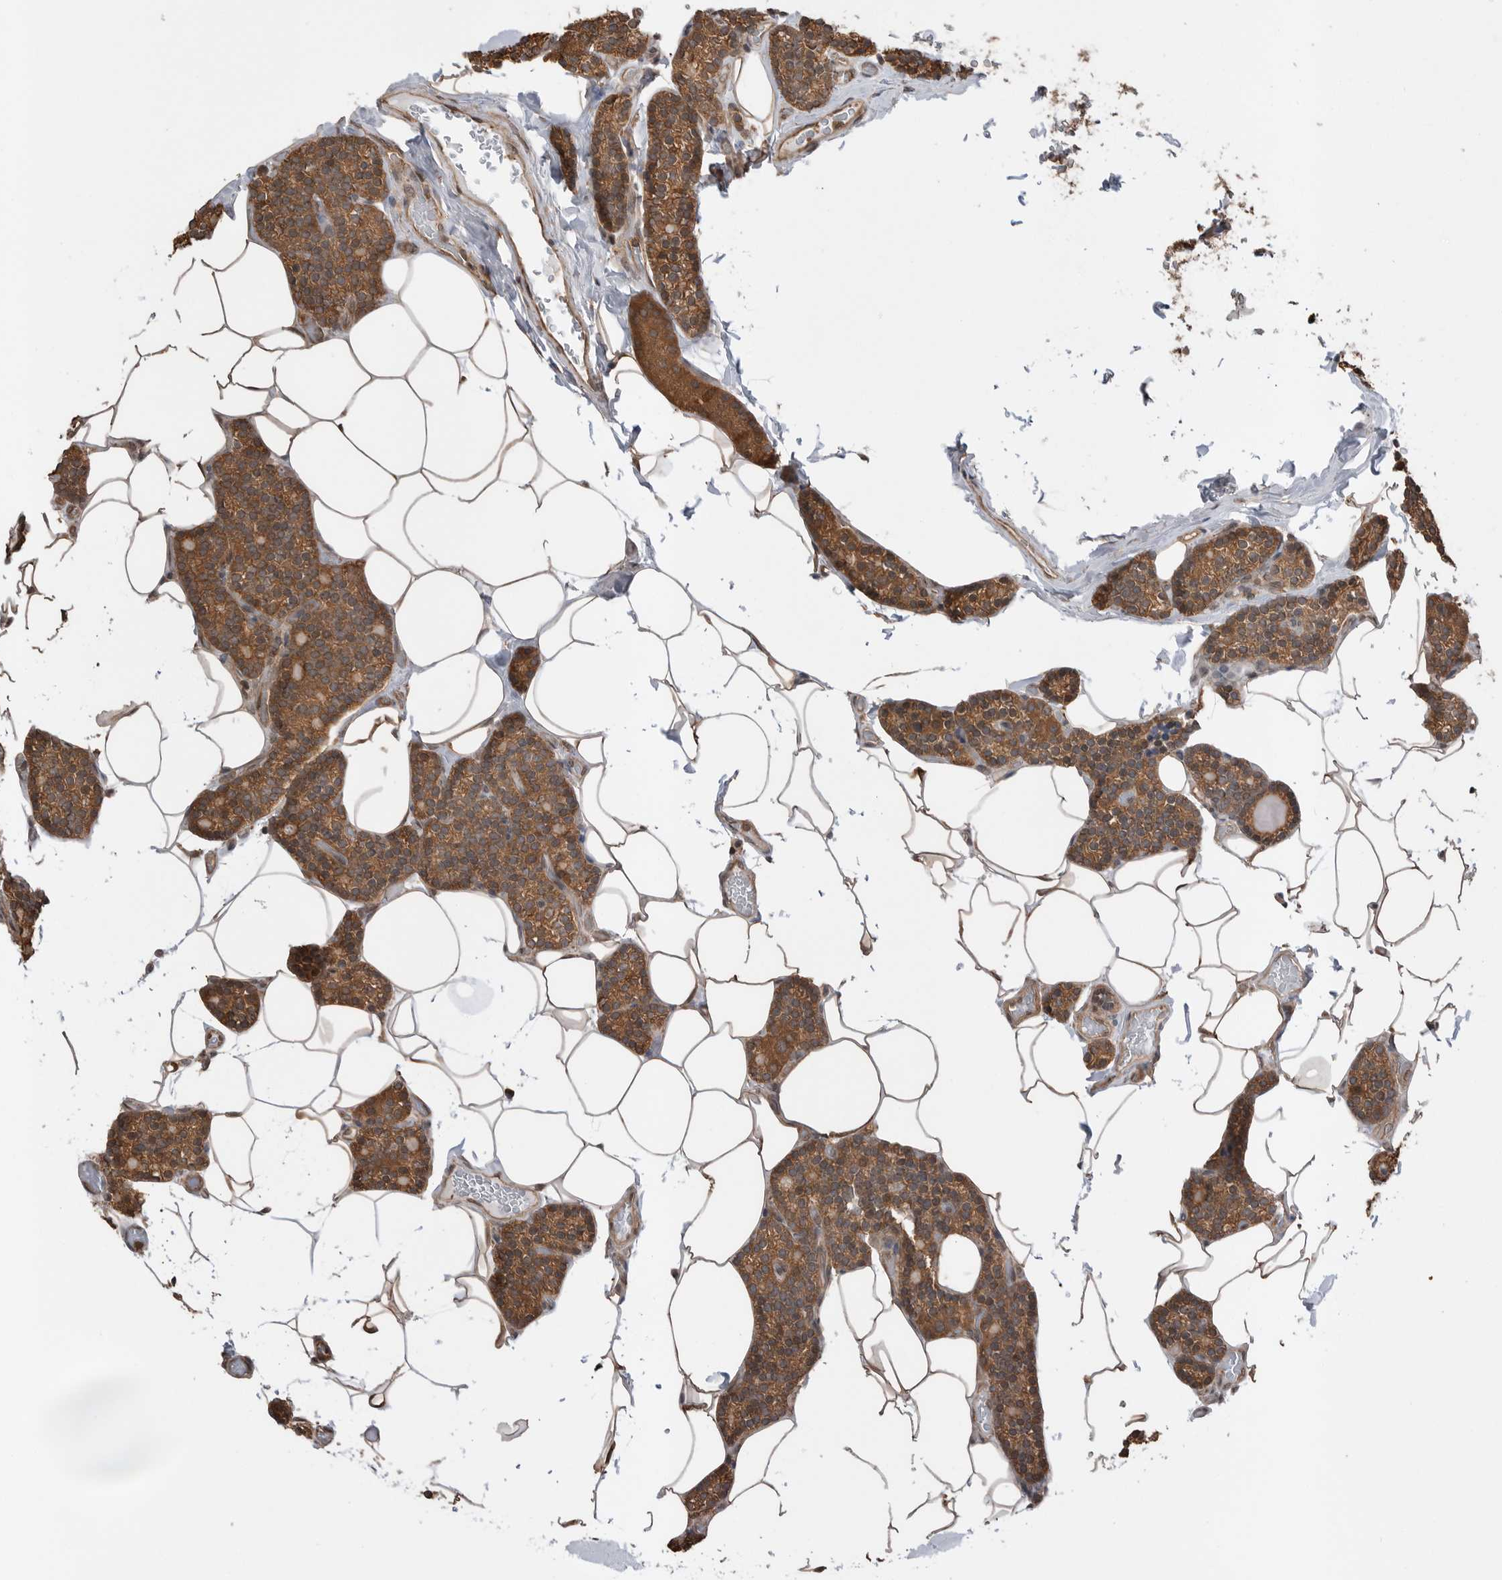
{"staining": {"intensity": "strong", "quantity": ">75%", "location": "cytoplasmic/membranous"}, "tissue": "parathyroid gland", "cell_type": "Glandular cells", "image_type": "normal", "snomed": [{"axis": "morphology", "description": "Normal tissue, NOS"}, {"axis": "topography", "description": "Parathyroid gland"}], "caption": "Immunohistochemistry micrograph of normal parathyroid gland: human parathyroid gland stained using immunohistochemistry shows high levels of strong protein expression localized specifically in the cytoplasmic/membranous of glandular cells, appearing as a cytoplasmic/membranous brown color.", "gene": "PEAK1", "patient": {"sex": "male", "age": 52}}